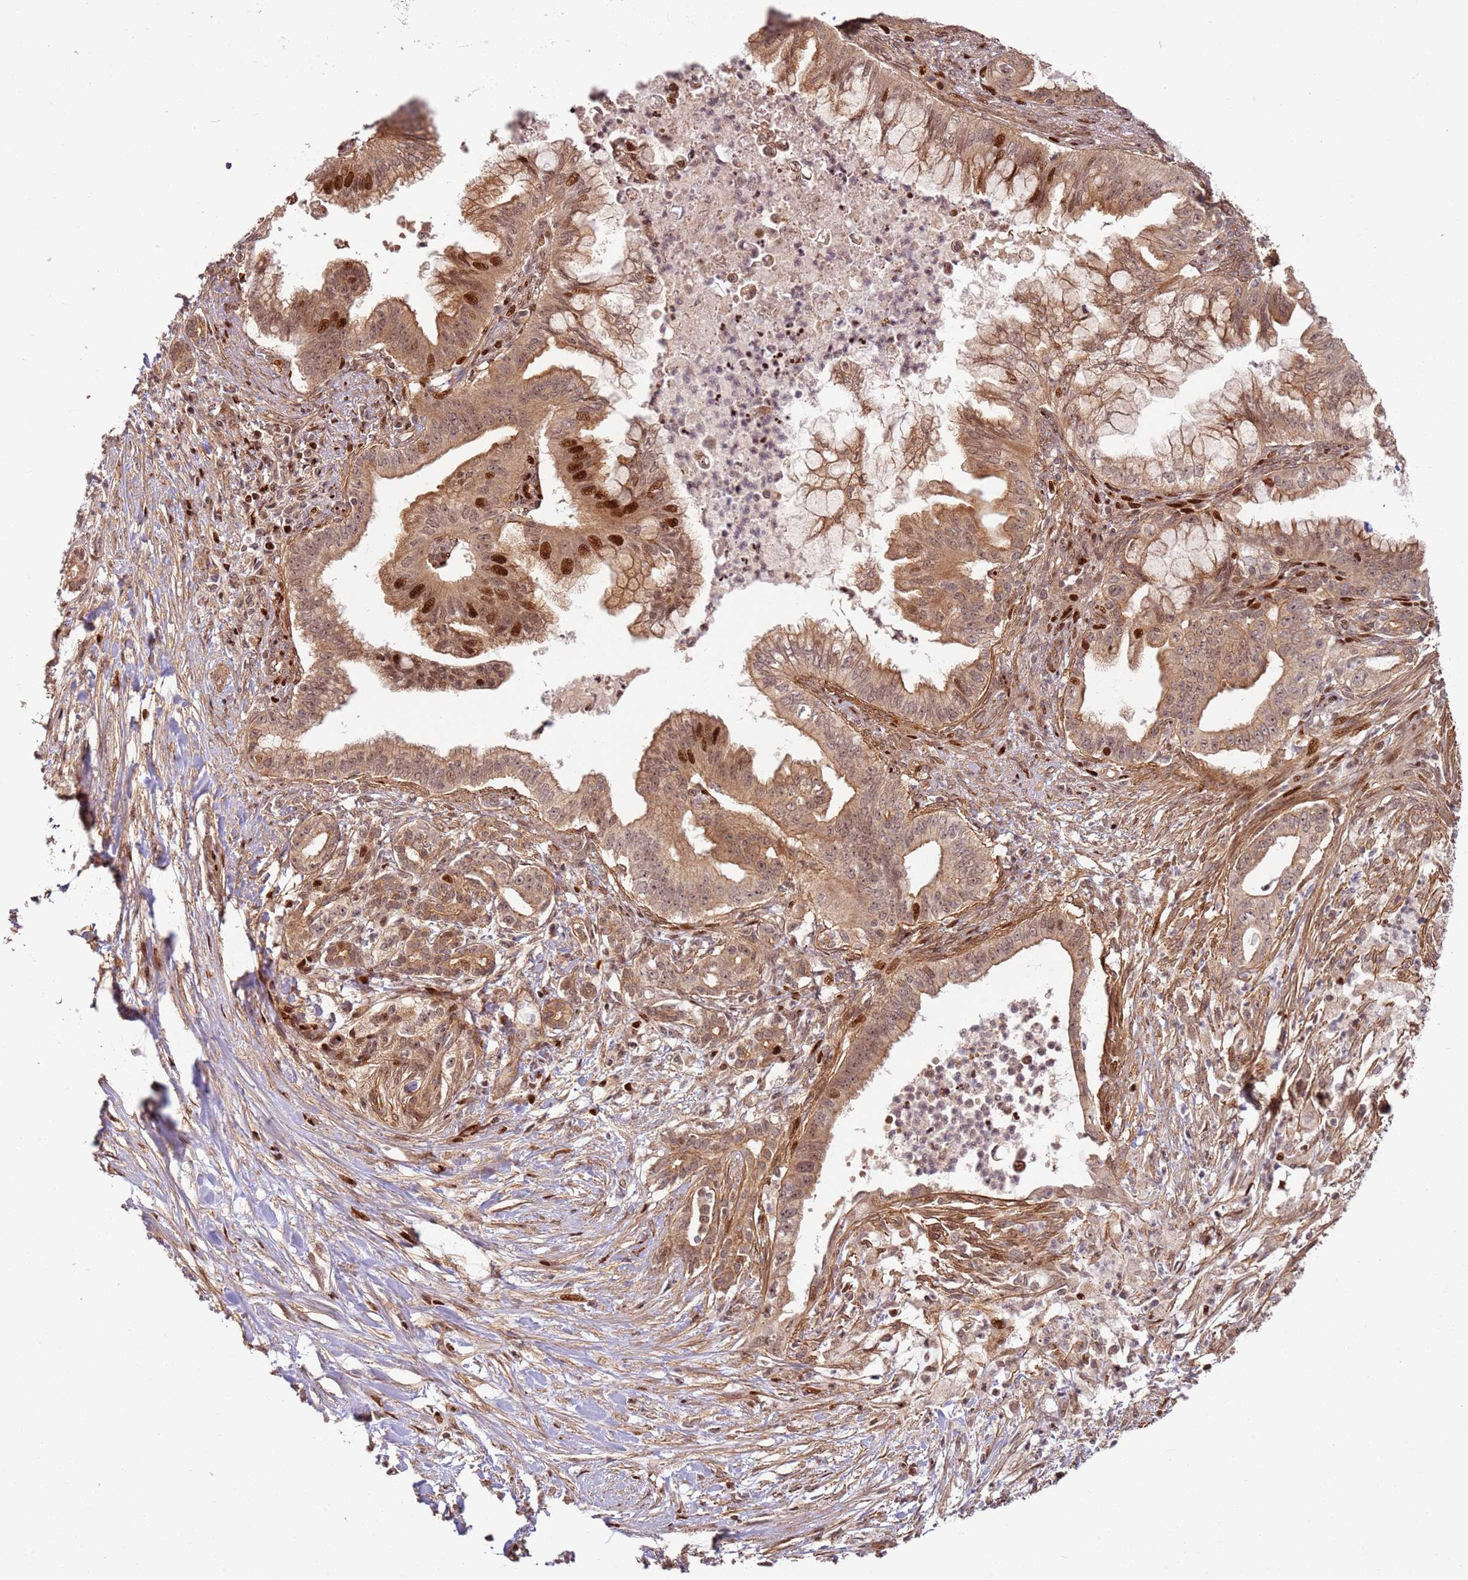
{"staining": {"intensity": "strong", "quantity": "25%-75%", "location": "cytoplasmic/membranous,nuclear"}, "tissue": "pancreatic cancer", "cell_type": "Tumor cells", "image_type": "cancer", "snomed": [{"axis": "morphology", "description": "Adenocarcinoma, NOS"}, {"axis": "topography", "description": "Pancreas"}], "caption": "Human adenocarcinoma (pancreatic) stained with a protein marker exhibits strong staining in tumor cells.", "gene": "TMEM233", "patient": {"sex": "male", "age": 58}}